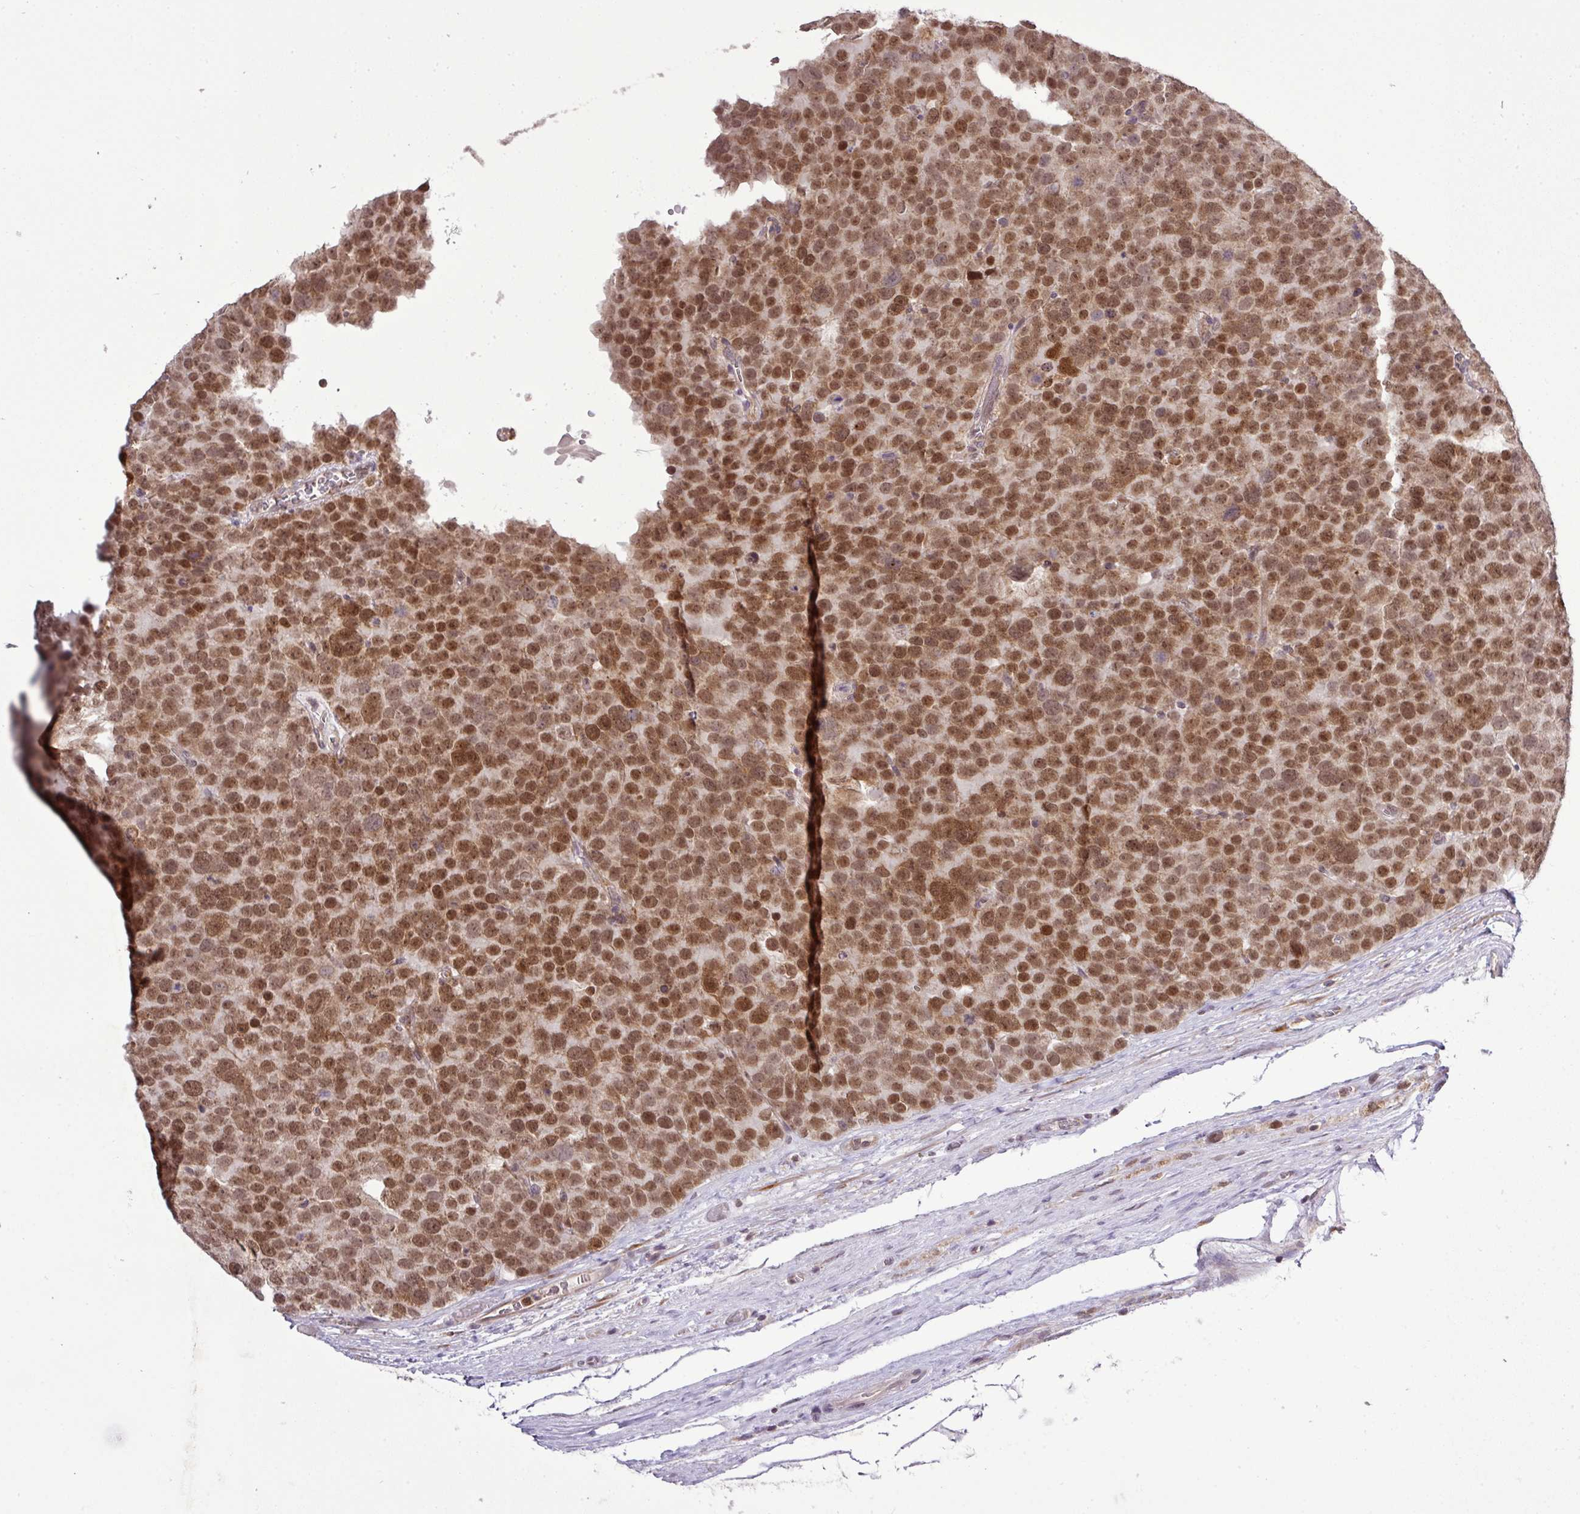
{"staining": {"intensity": "moderate", "quantity": ">75%", "location": "cytoplasmic/membranous,nuclear"}, "tissue": "testis cancer", "cell_type": "Tumor cells", "image_type": "cancer", "snomed": [{"axis": "morphology", "description": "Seminoma, NOS"}, {"axis": "topography", "description": "Testis"}], "caption": "This is a histology image of immunohistochemistry (IHC) staining of testis cancer, which shows moderate positivity in the cytoplasmic/membranous and nuclear of tumor cells.", "gene": "SMCO4", "patient": {"sex": "male", "age": 71}}